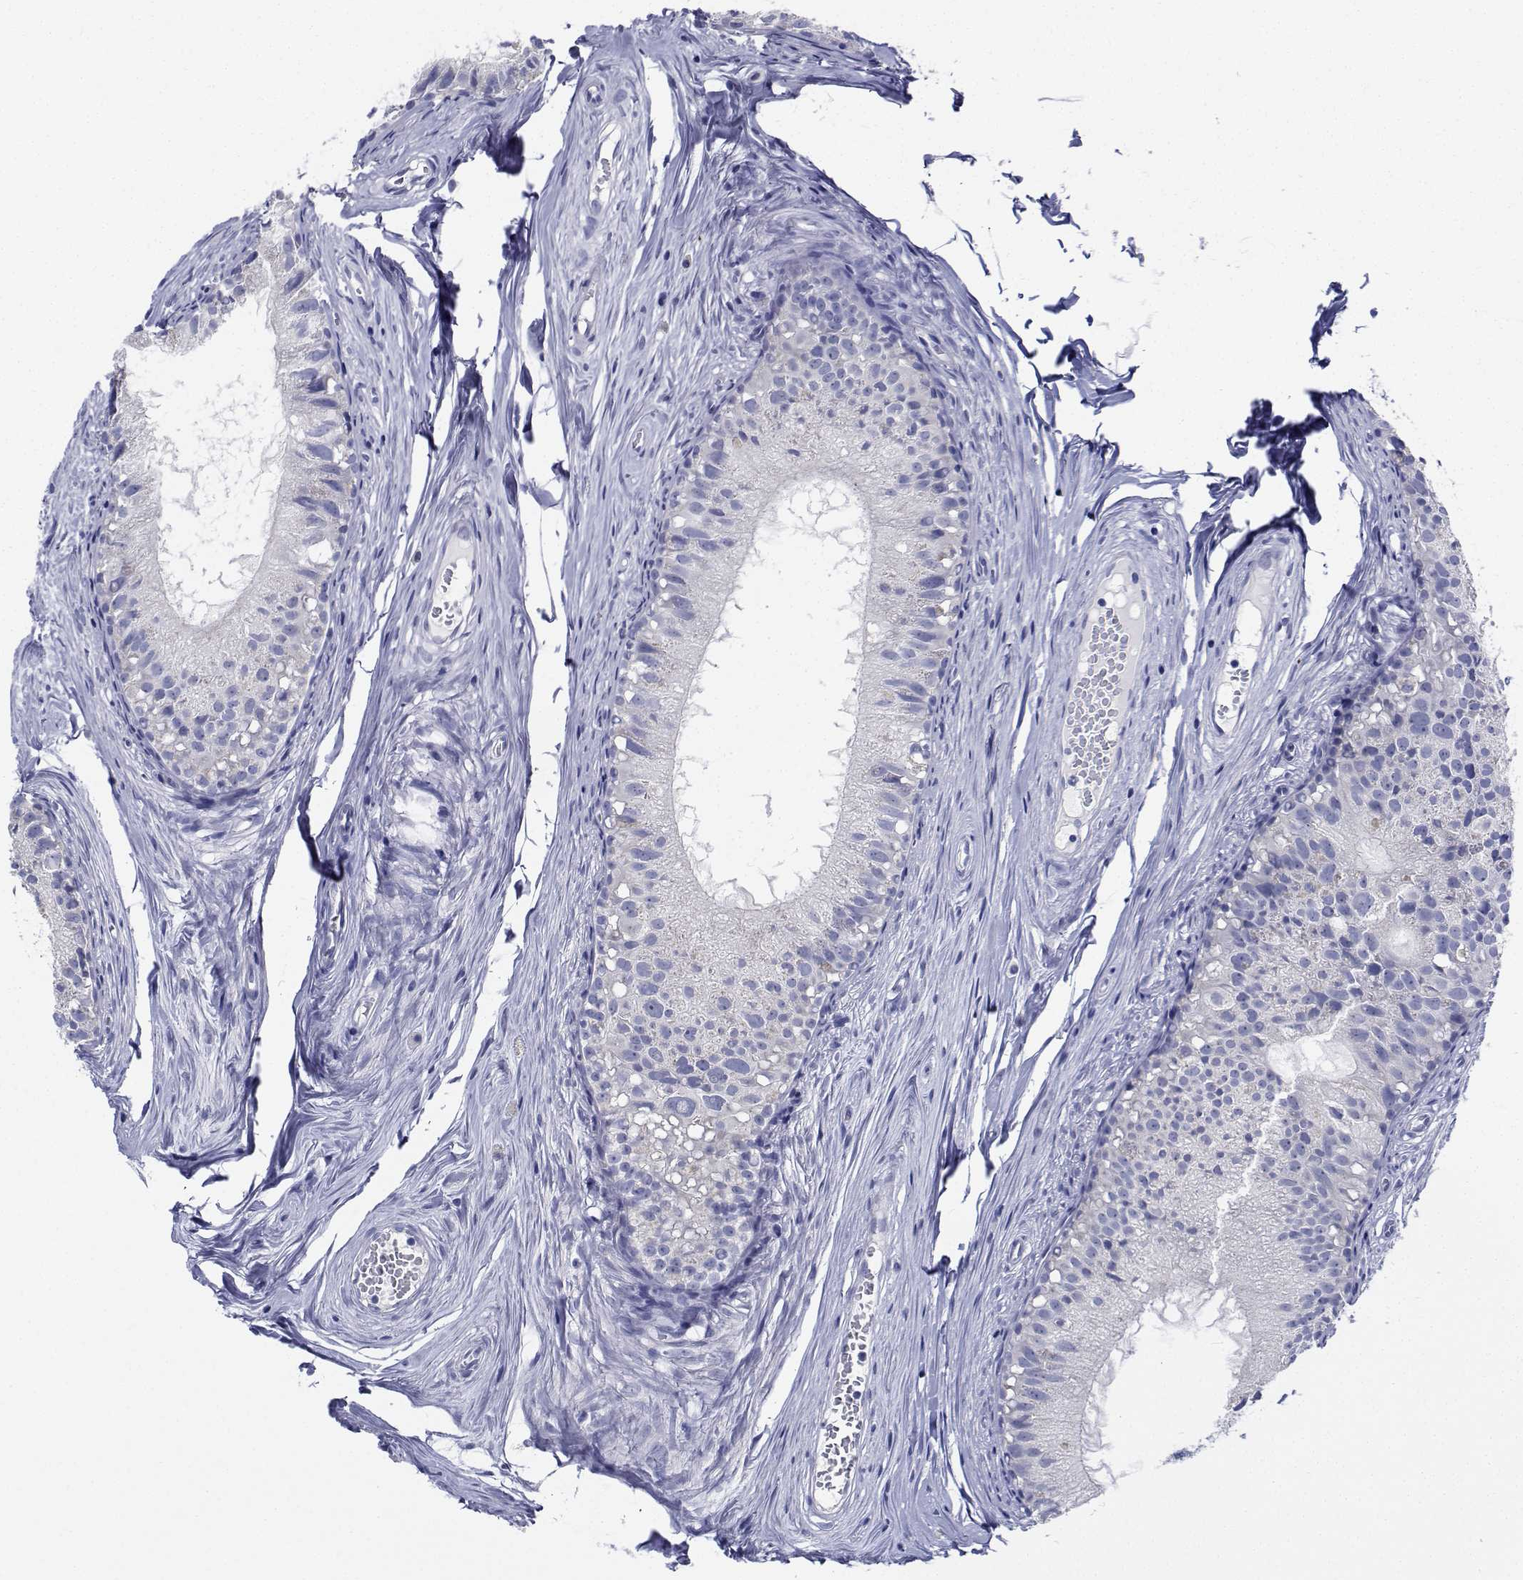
{"staining": {"intensity": "negative", "quantity": "none", "location": "none"}, "tissue": "epididymis", "cell_type": "Glandular cells", "image_type": "normal", "snomed": [{"axis": "morphology", "description": "Normal tissue, NOS"}, {"axis": "topography", "description": "Epididymis"}], "caption": "A histopathology image of human epididymis is negative for staining in glandular cells. (DAB (3,3'-diaminobenzidine) IHC with hematoxylin counter stain).", "gene": "CDHR3", "patient": {"sex": "male", "age": 45}}